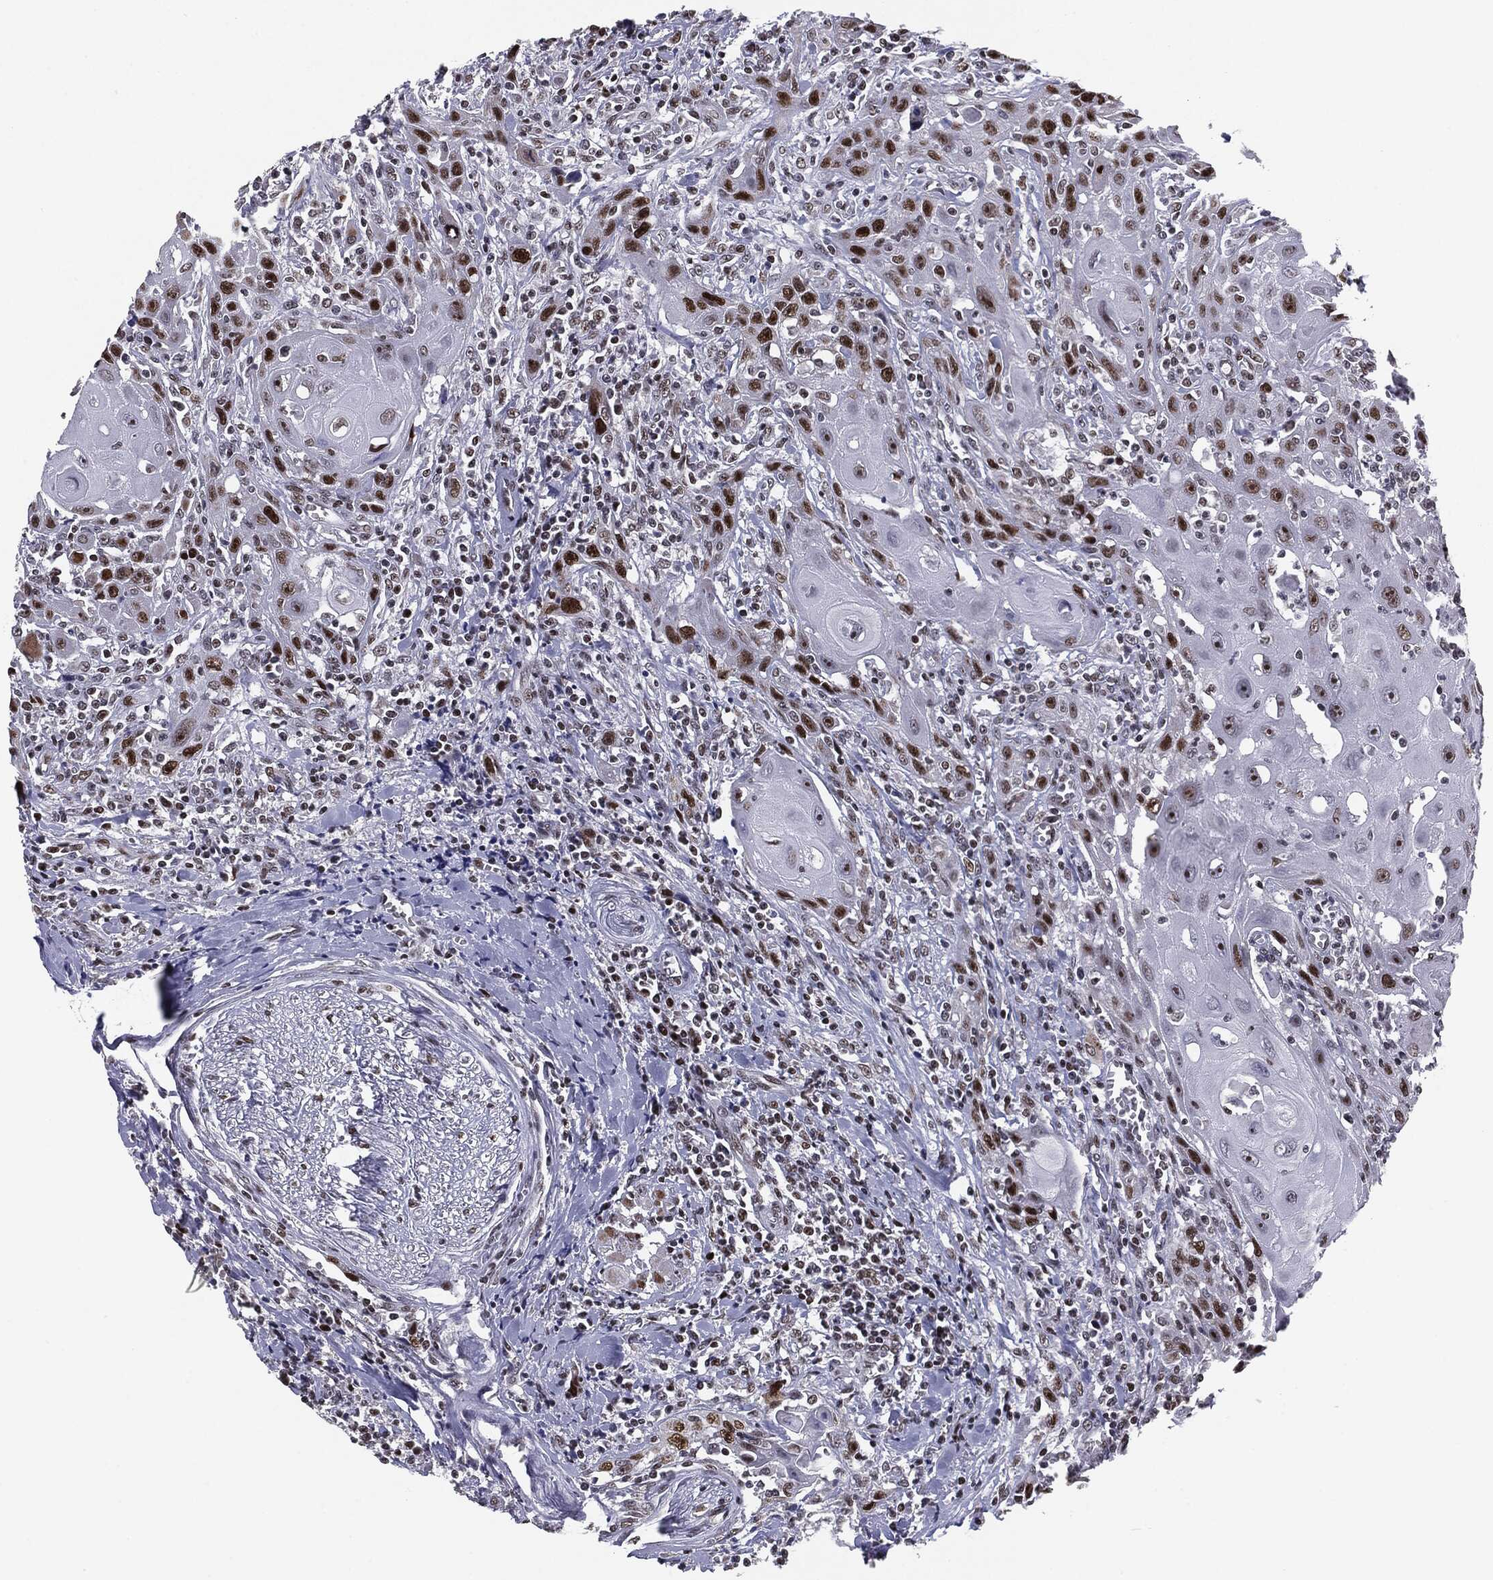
{"staining": {"intensity": "strong", "quantity": ">75%", "location": "nuclear"}, "tissue": "head and neck cancer", "cell_type": "Tumor cells", "image_type": "cancer", "snomed": [{"axis": "morphology", "description": "Normal tissue, NOS"}, {"axis": "morphology", "description": "Squamous cell carcinoma, NOS"}, {"axis": "topography", "description": "Oral tissue"}, {"axis": "topography", "description": "Head-Neck"}], "caption": "The image reveals immunohistochemical staining of squamous cell carcinoma (head and neck). There is strong nuclear staining is seen in about >75% of tumor cells. Using DAB (brown) and hematoxylin (blue) stains, captured at high magnification using brightfield microscopy.", "gene": "MDC1", "patient": {"sex": "male", "age": 71}}